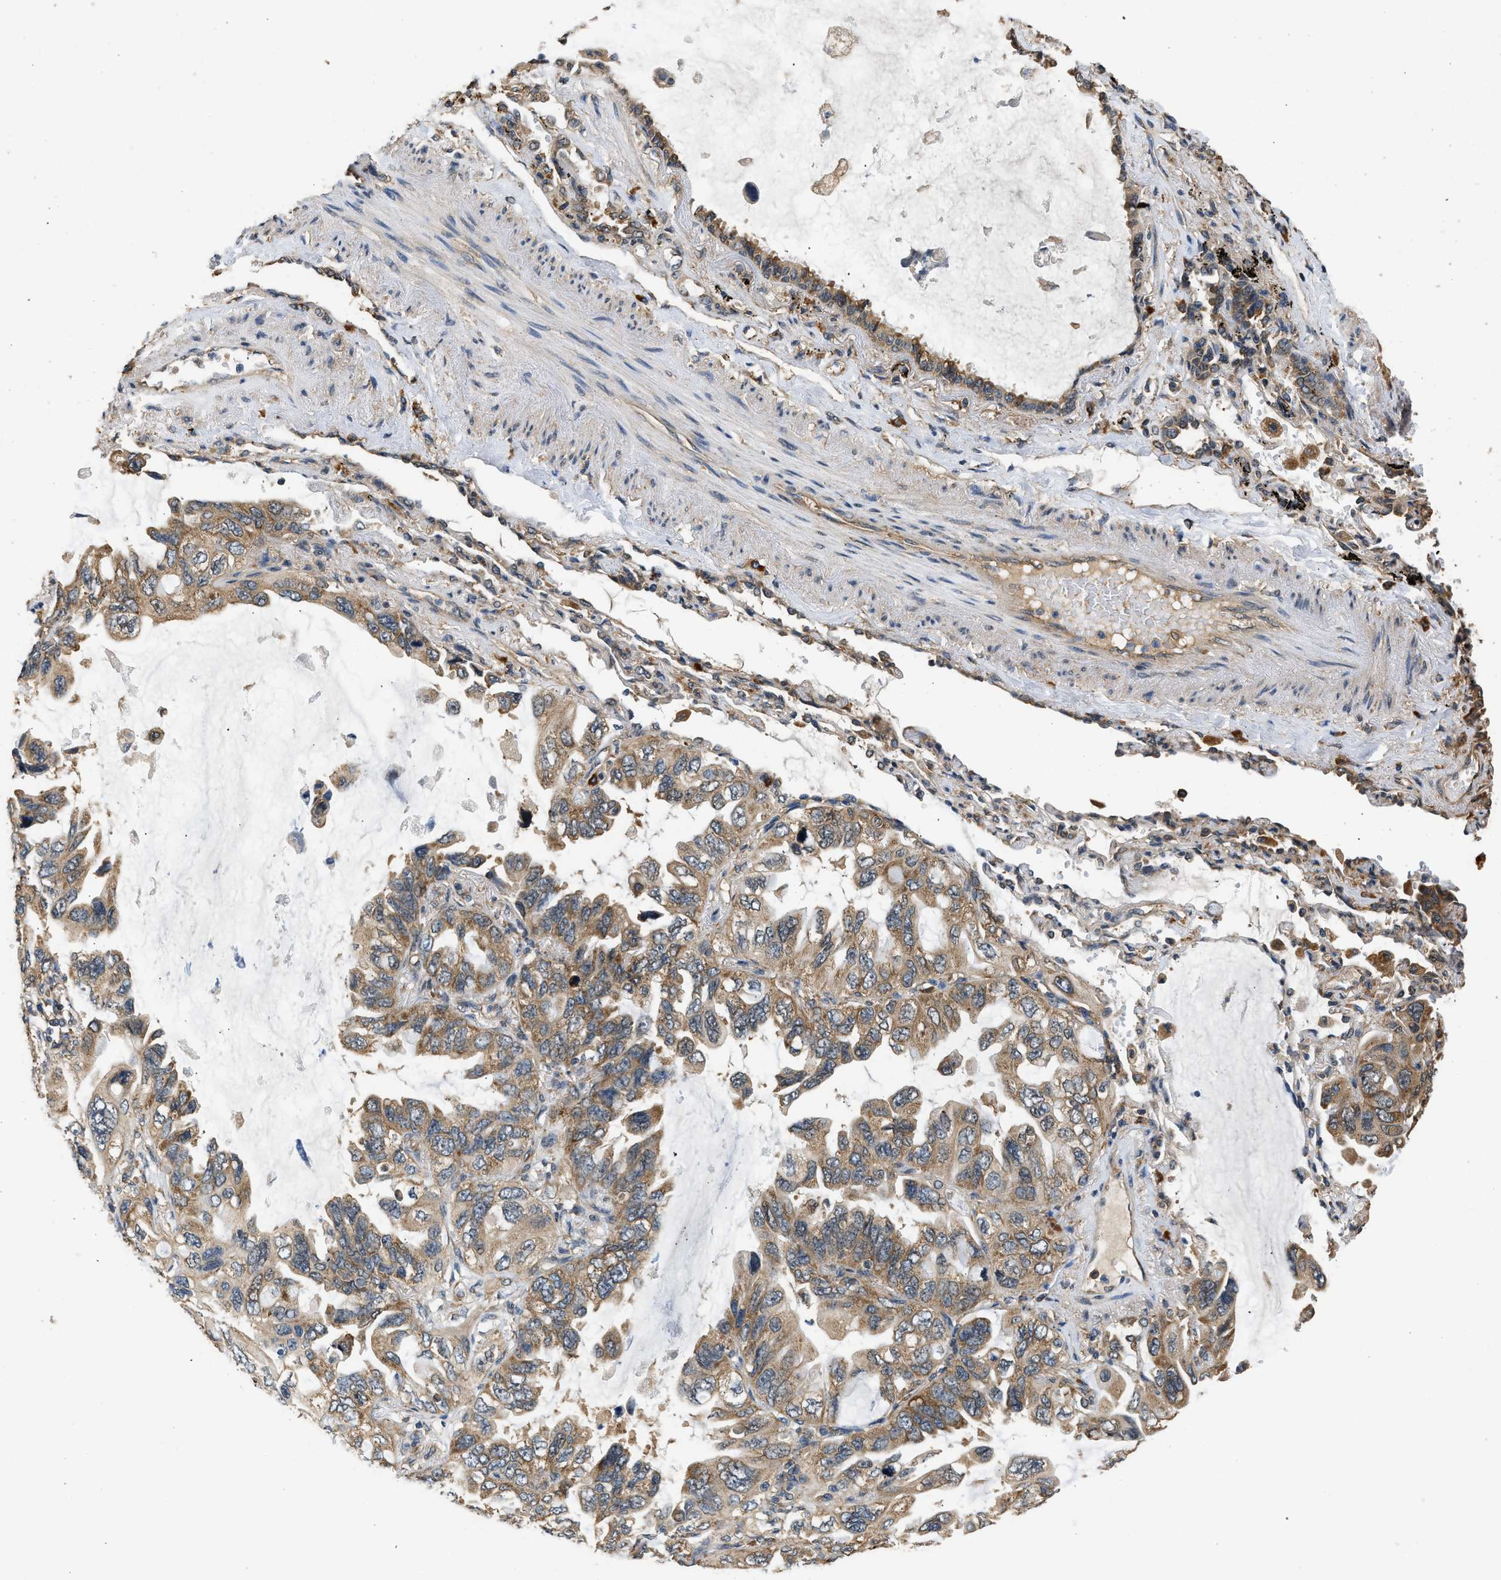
{"staining": {"intensity": "moderate", "quantity": ">75%", "location": "cytoplasmic/membranous"}, "tissue": "lung cancer", "cell_type": "Tumor cells", "image_type": "cancer", "snomed": [{"axis": "morphology", "description": "Squamous cell carcinoma, NOS"}, {"axis": "topography", "description": "Lung"}], "caption": "There is medium levels of moderate cytoplasmic/membranous expression in tumor cells of squamous cell carcinoma (lung), as demonstrated by immunohistochemical staining (brown color).", "gene": "SLC36A4", "patient": {"sex": "female", "age": 73}}